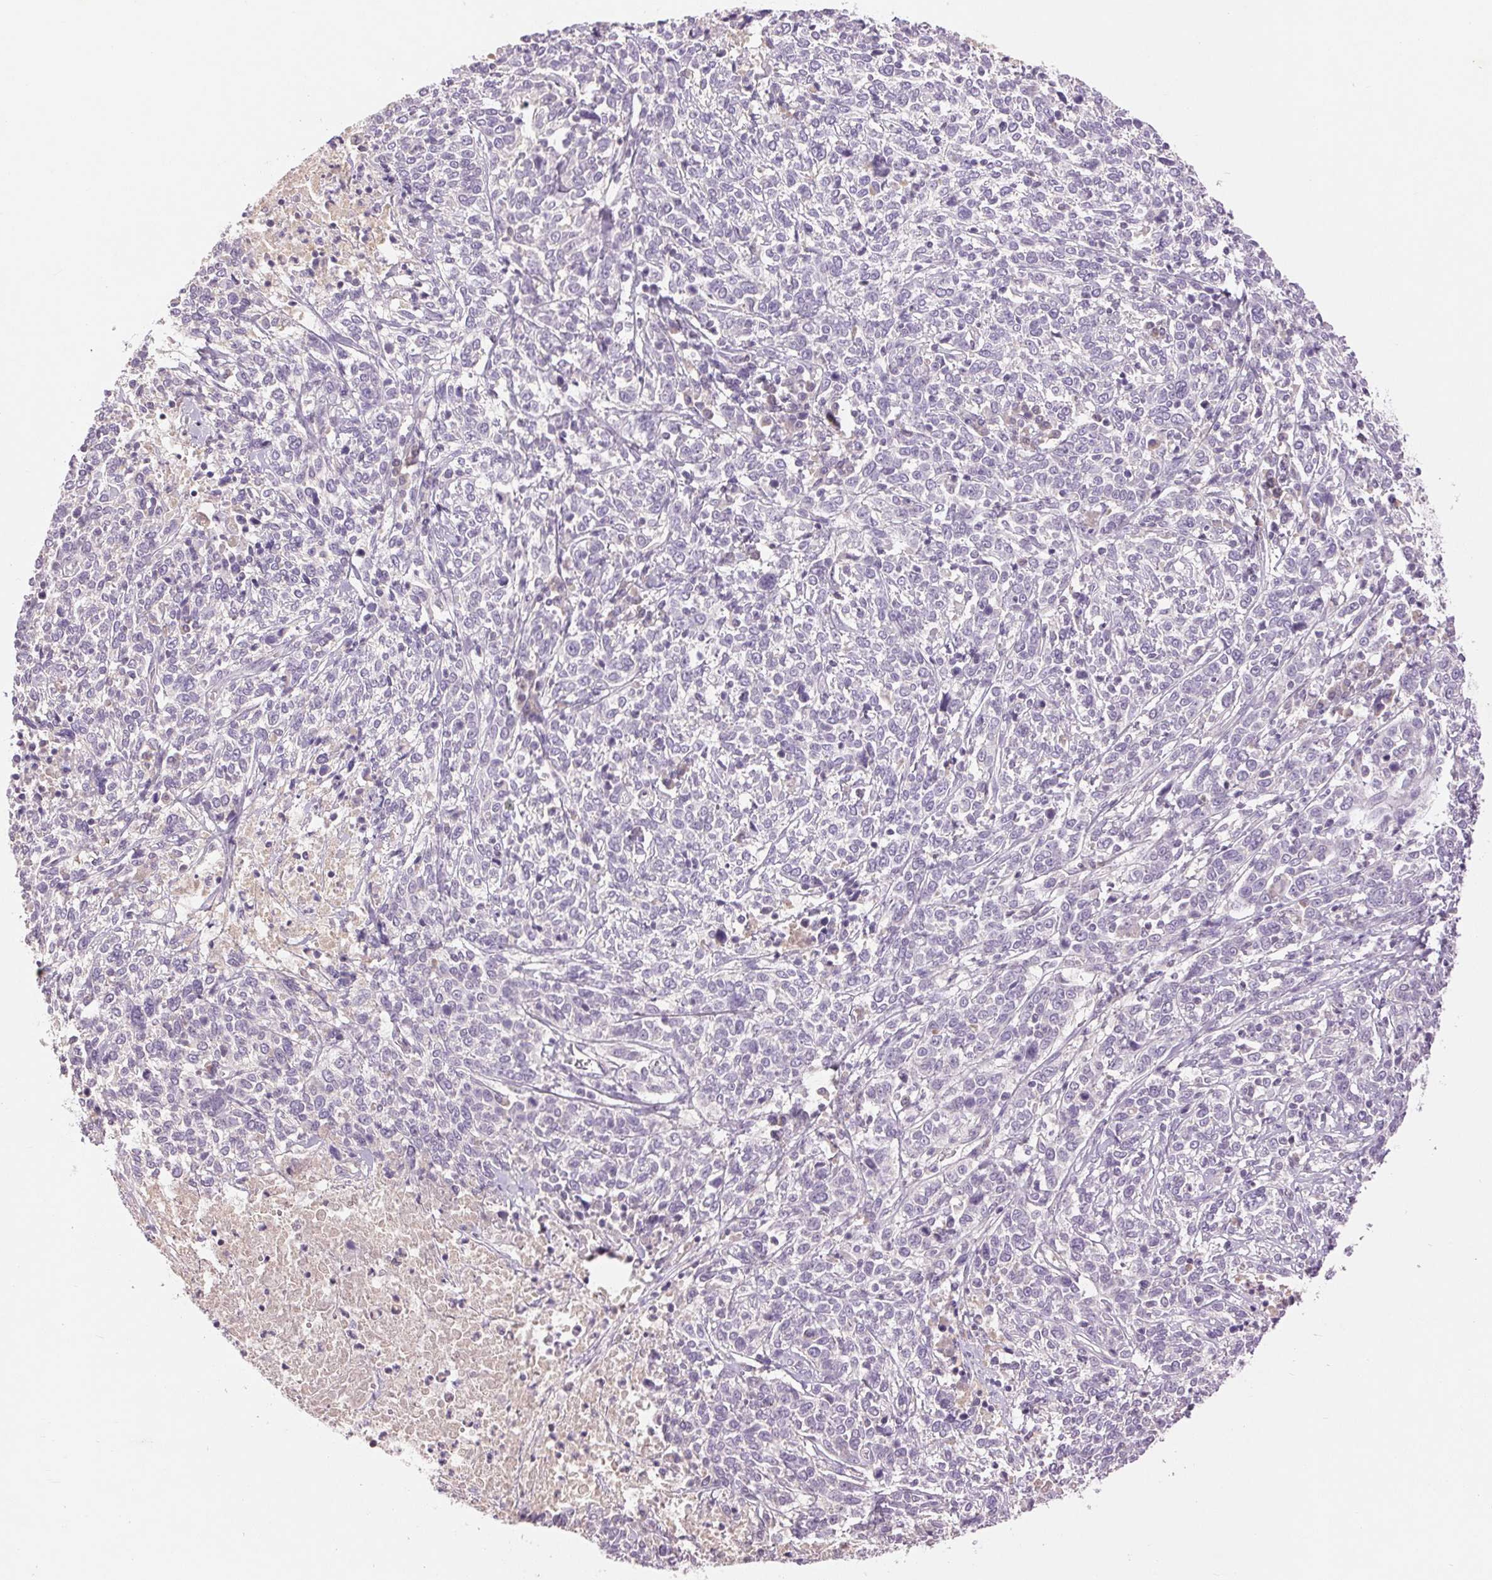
{"staining": {"intensity": "negative", "quantity": "none", "location": "none"}, "tissue": "cervical cancer", "cell_type": "Tumor cells", "image_type": "cancer", "snomed": [{"axis": "morphology", "description": "Squamous cell carcinoma, NOS"}, {"axis": "topography", "description": "Cervix"}], "caption": "Immunohistochemical staining of cervical cancer (squamous cell carcinoma) displays no significant staining in tumor cells.", "gene": "FXYD4", "patient": {"sex": "female", "age": 46}}